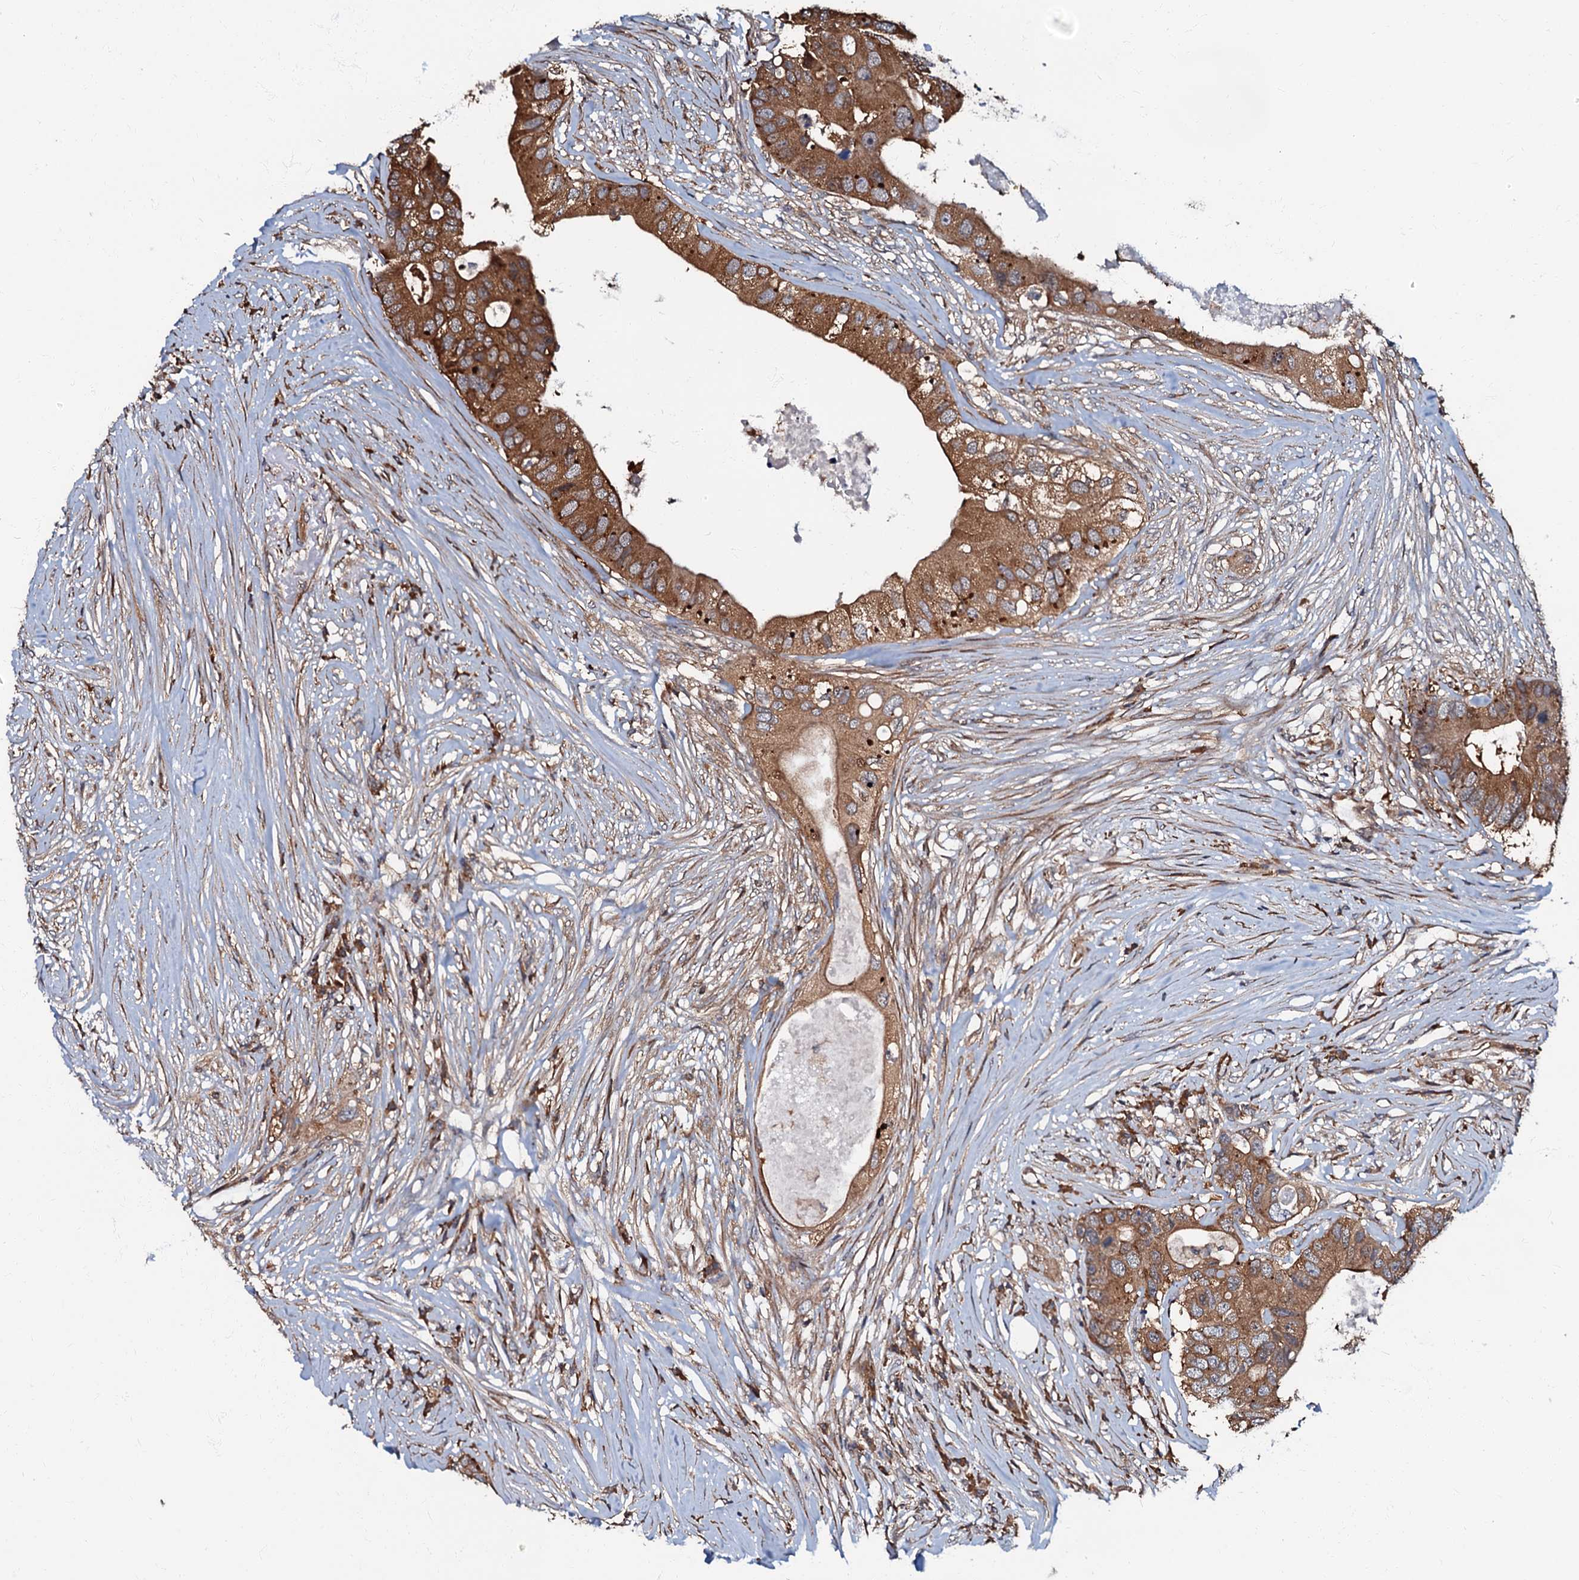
{"staining": {"intensity": "moderate", "quantity": ">75%", "location": "cytoplasmic/membranous"}, "tissue": "colorectal cancer", "cell_type": "Tumor cells", "image_type": "cancer", "snomed": [{"axis": "morphology", "description": "Adenocarcinoma, NOS"}, {"axis": "topography", "description": "Colon"}], "caption": "A medium amount of moderate cytoplasmic/membranous positivity is seen in approximately >75% of tumor cells in colorectal adenocarcinoma tissue.", "gene": "OSBP", "patient": {"sex": "male", "age": 71}}